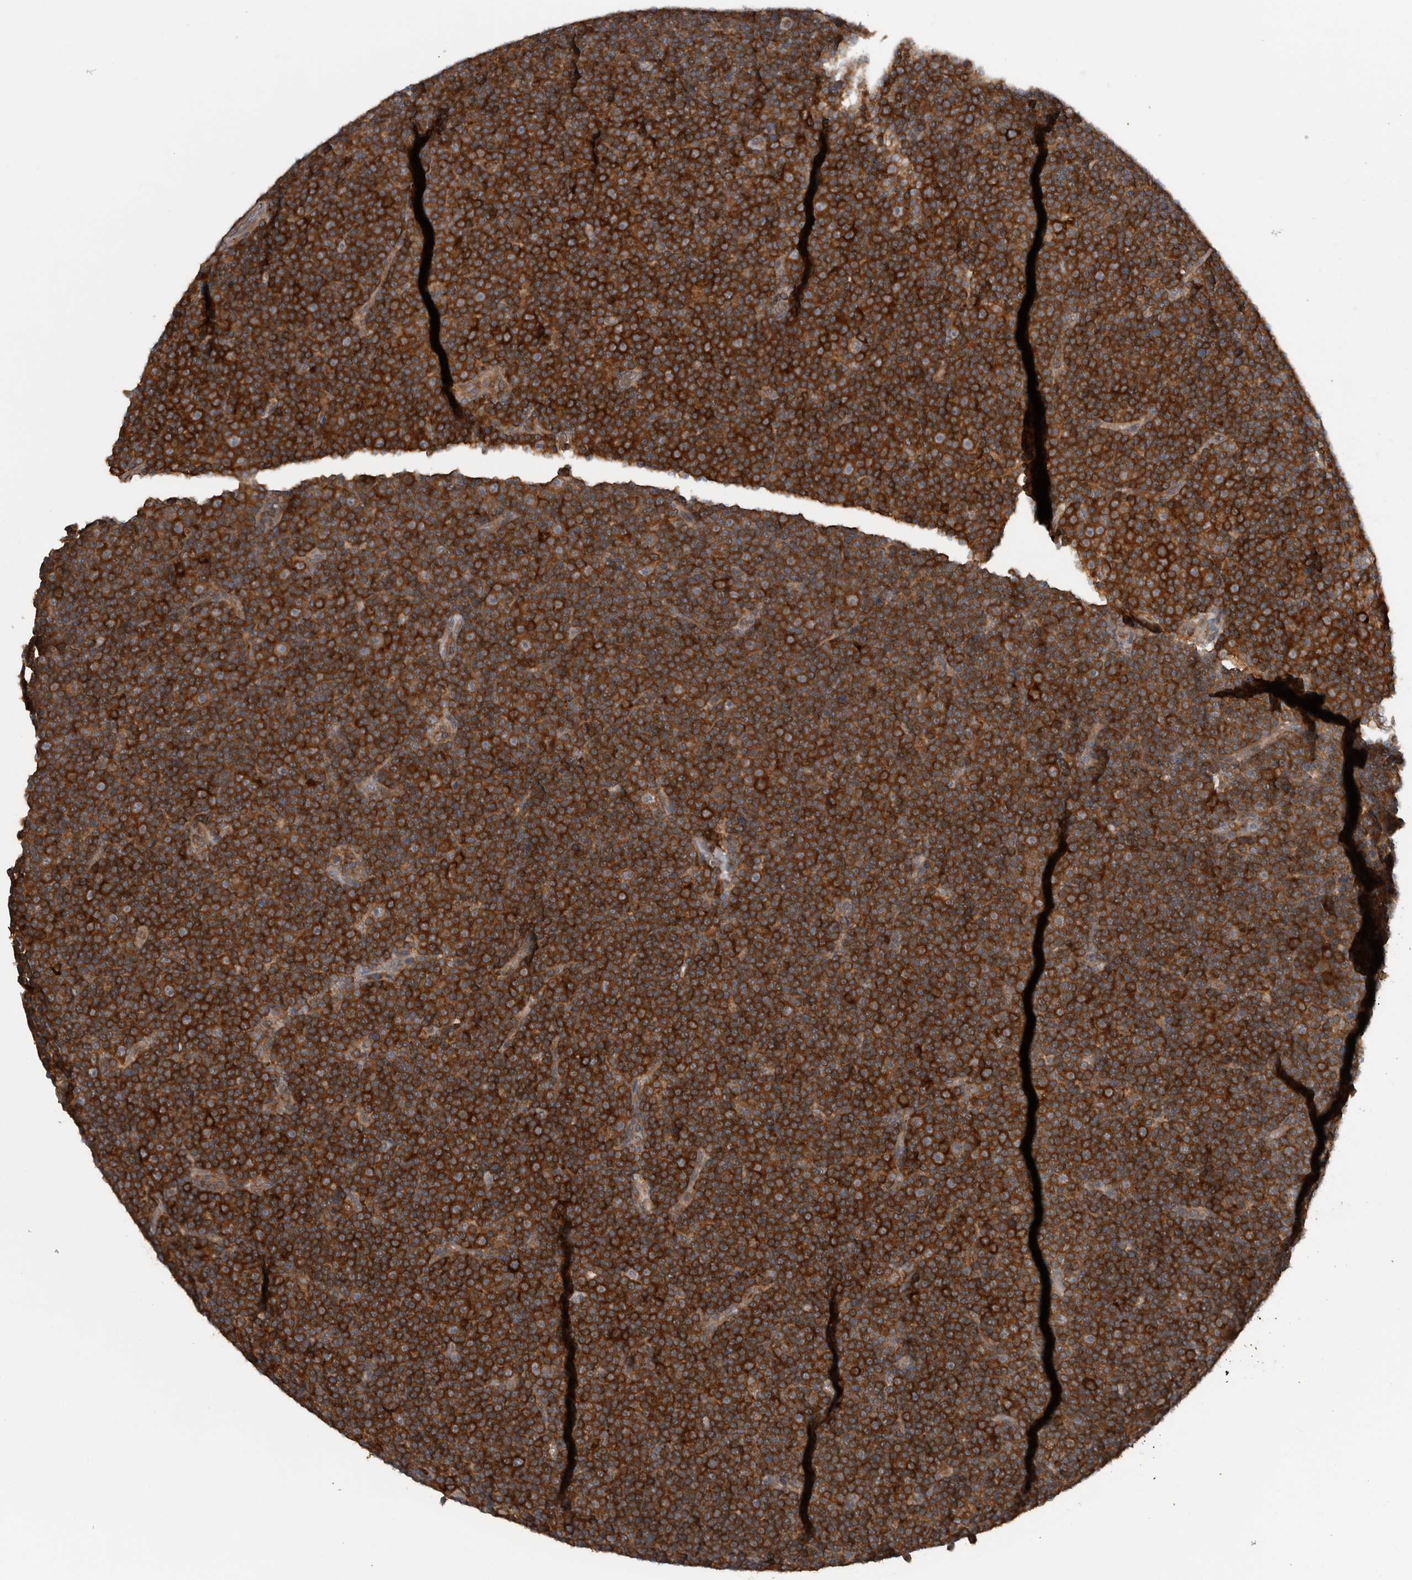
{"staining": {"intensity": "strong", "quantity": ">75%", "location": "cytoplasmic/membranous"}, "tissue": "lymphoma", "cell_type": "Tumor cells", "image_type": "cancer", "snomed": [{"axis": "morphology", "description": "Malignant lymphoma, non-Hodgkin's type, Low grade"}, {"axis": "topography", "description": "Lymph node"}], "caption": "Protein analysis of malignant lymphoma, non-Hodgkin's type (low-grade) tissue displays strong cytoplasmic/membranous positivity in approximately >75% of tumor cells.", "gene": "RIOK3", "patient": {"sex": "female", "age": 67}}